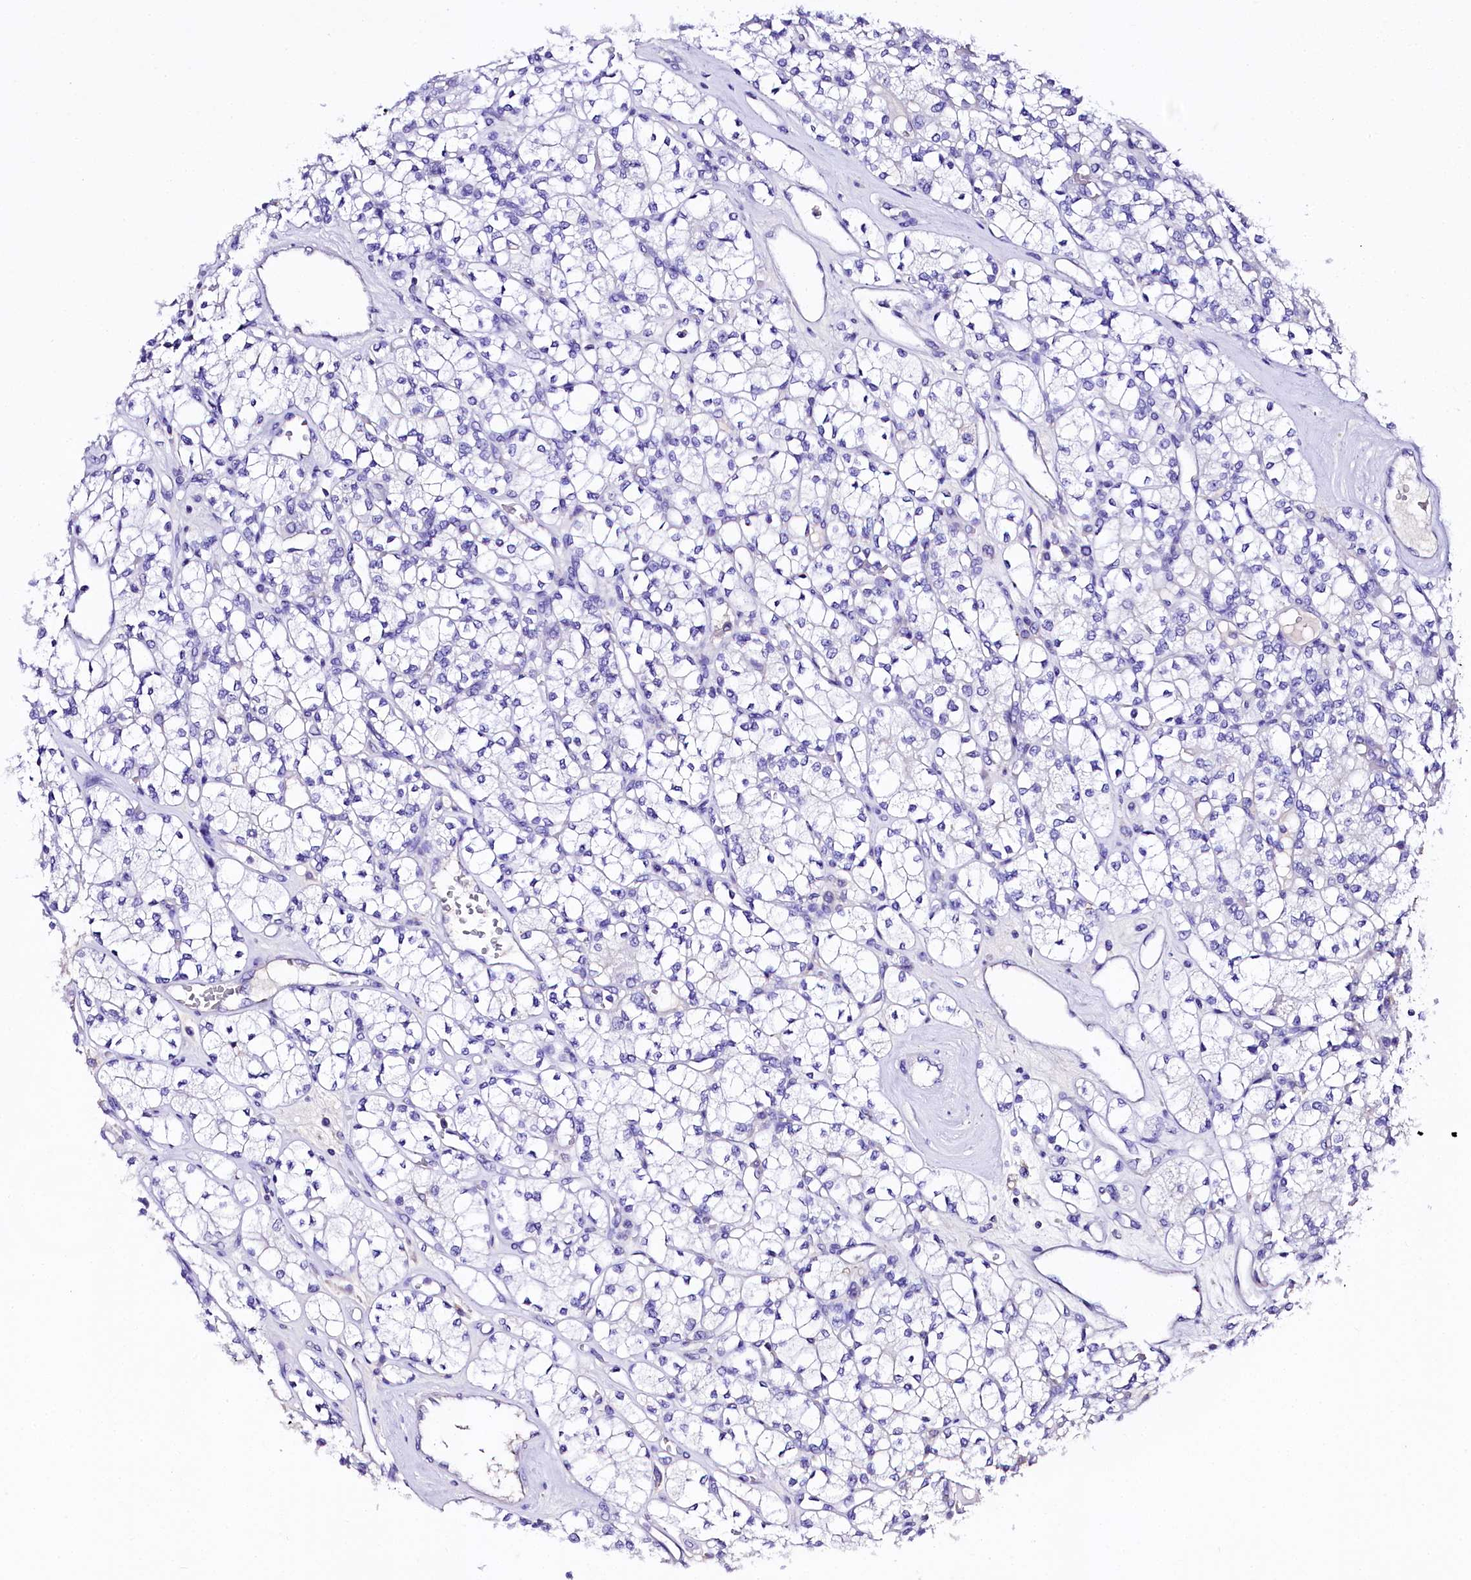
{"staining": {"intensity": "negative", "quantity": "none", "location": "none"}, "tissue": "renal cancer", "cell_type": "Tumor cells", "image_type": "cancer", "snomed": [{"axis": "morphology", "description": "Adenocarcinoma, NOS"}, {"axis": "topography", "description": "Kidney"}], "caption": "Immunohistochemical staining of renal adenocarcinoma displays no significant staining in tumor cells. (DAB (3,3'-diaminobenzidine) immunohistochemistry visualized using brightfield microscopy, high magnification).", "gene": "A2ML1", "patient": {"sex": "male", "age": 77}}